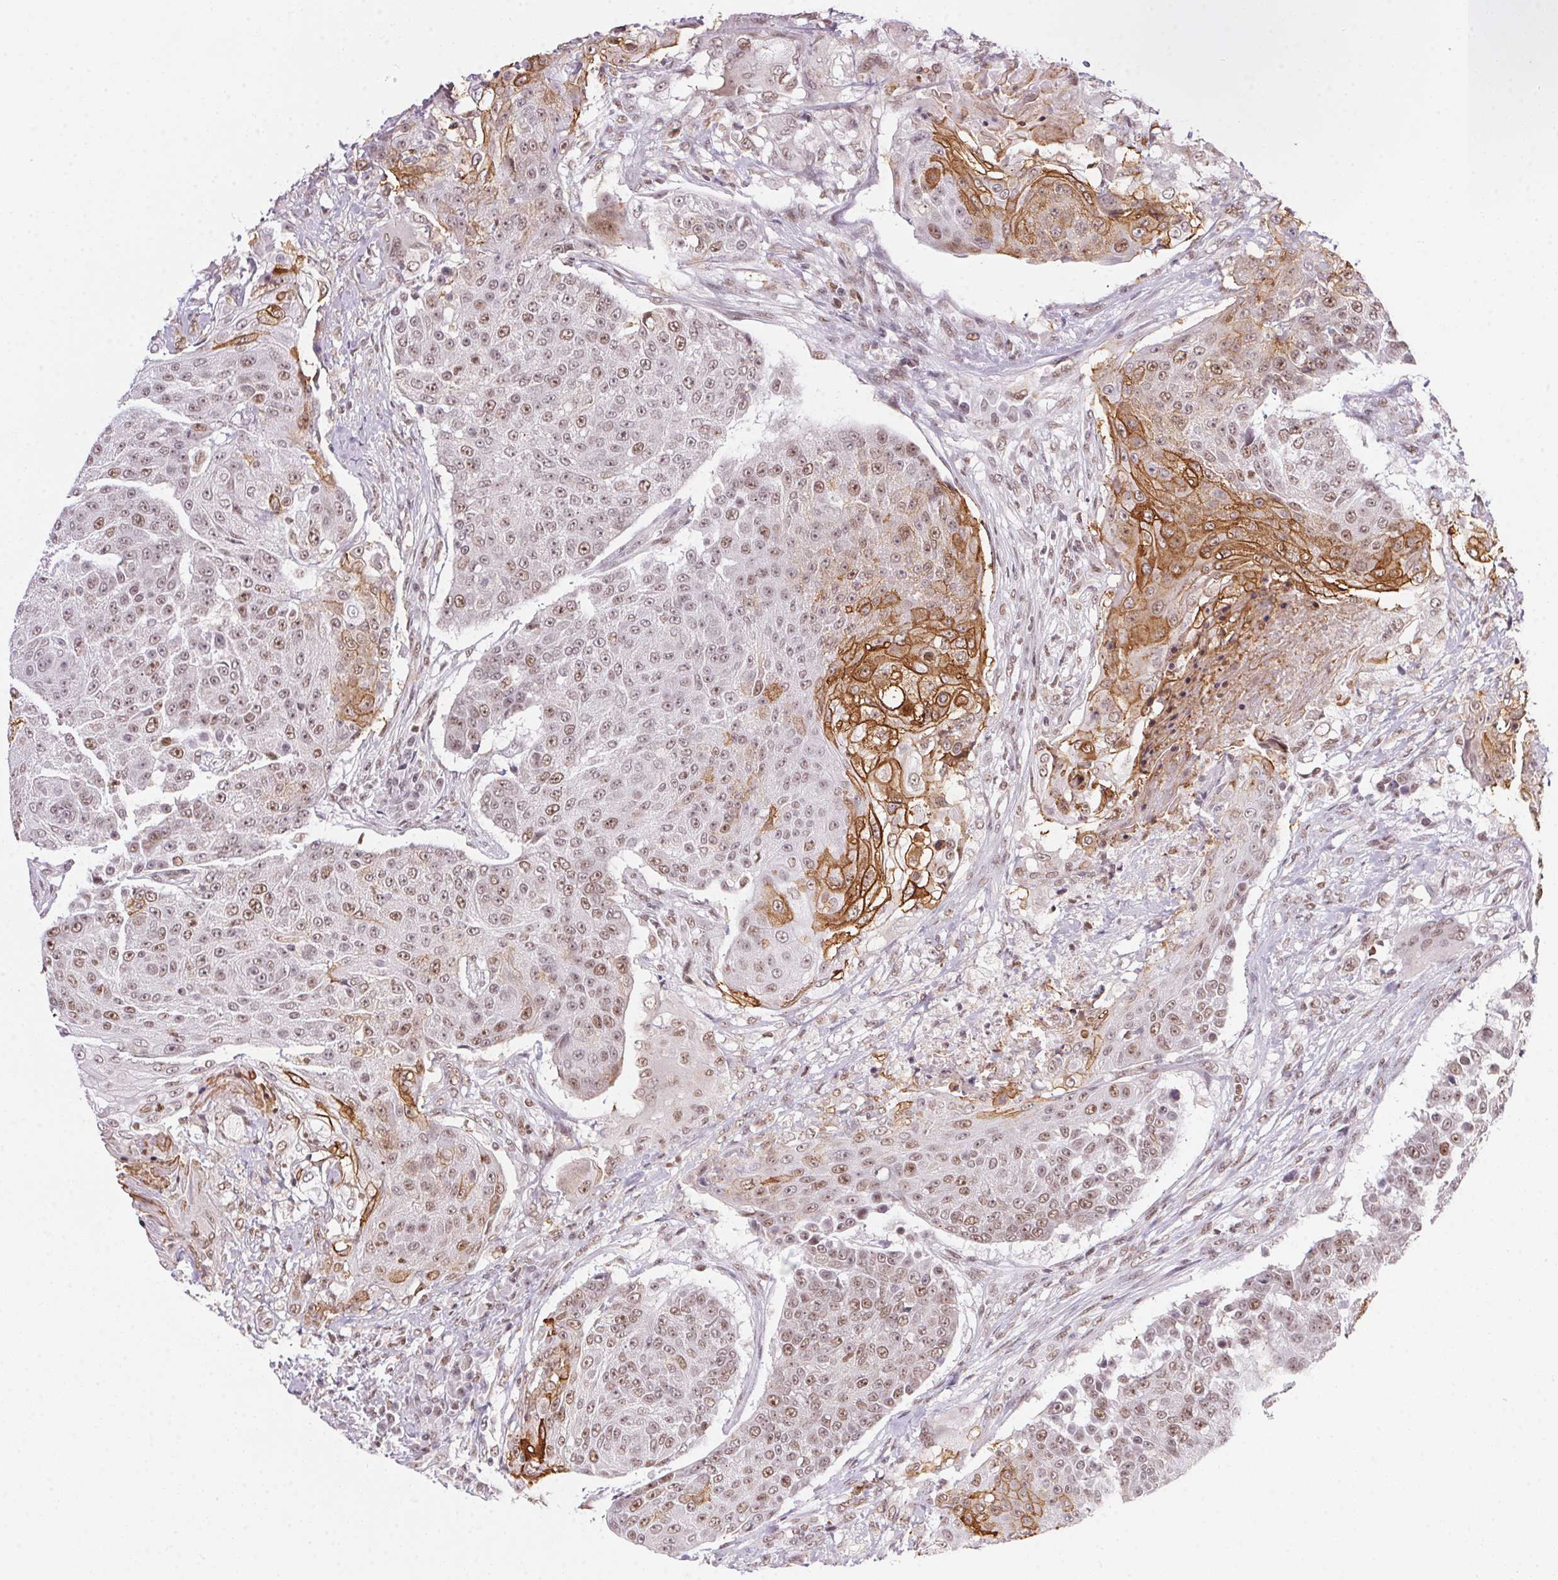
{"staining": {"intensity": "strong", "quantity": "25%-75%", "location": "cytoplasmic/membranous,nuclear"}, "tissue": "urothelial cancer", "cell_type": "Tumor cells", "image_type": "cancer", "snomed": [{"axis": "morphology", "description": "Urothelial carcinoma, High grade"}, {"axis": "topography", "description": "Urinary bladder"}], "caption": "DAB immunohistochemical staining of urothelial cancer displays strong cytoplasmic/membranous and nuclear protein staining in approximately 25%-75% of tumor cells. The staining was performed using DAB, with brown indicating positive protein expression. Nuclei are stained blue with hematoxylin.", "gene": "NFE2L1", "patient": {"sex": "female", "age": 63}}